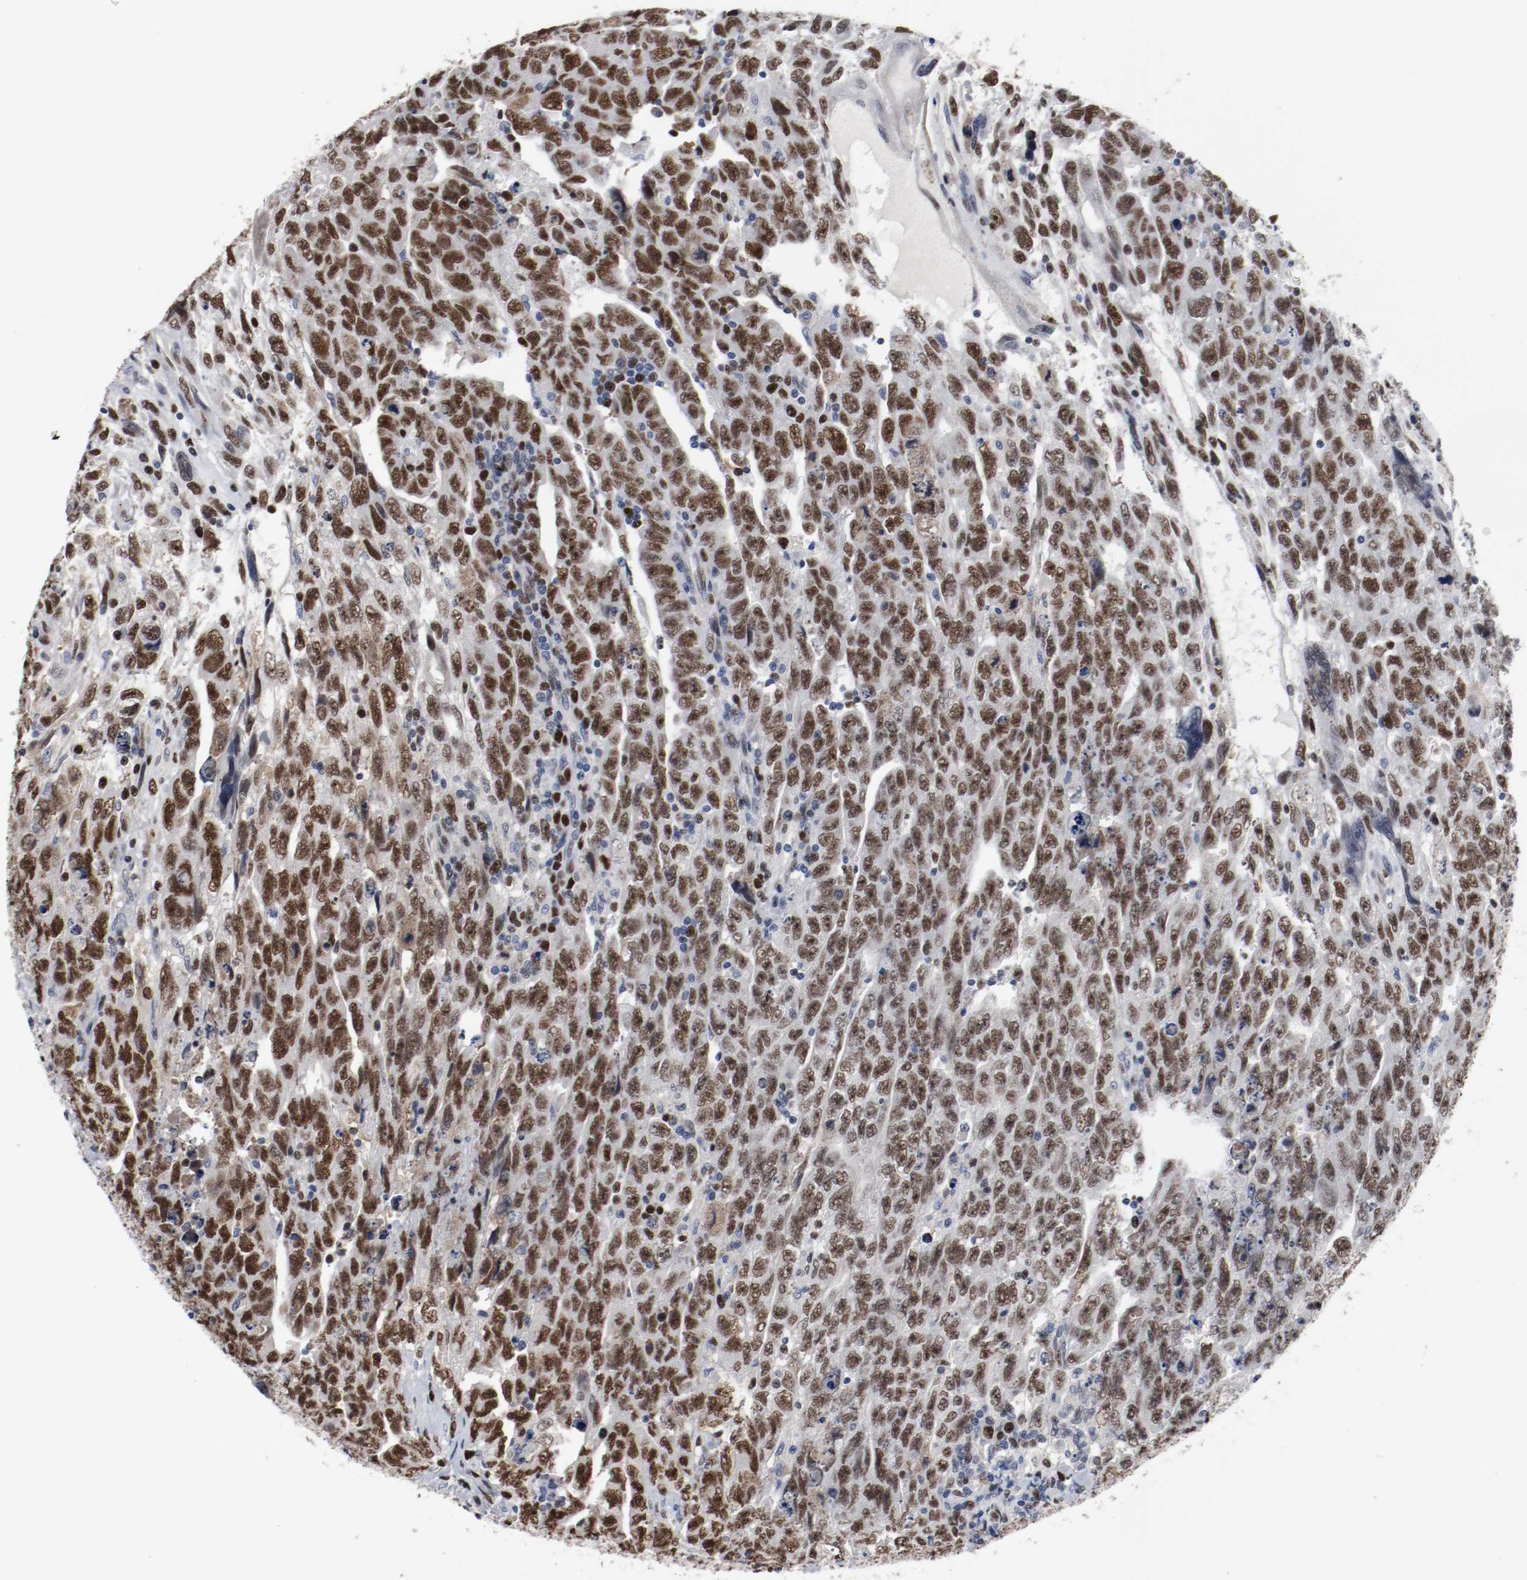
{"staining": {"intensity": "moderate", "quantity": ">75%", "location": "nuclear"}, "tissue": "testis cancer", "cell_type": "Tumor cells", "image_type": "cancer", "snomed": [{"axis": "morphology", "description": "Carcinoma, Embryonal, NOS"}, {"axis": "topography", "description": "Testis"}], "caption": "Immunohistochemical staining of testis cancer shows moderate nuclear protein expression in about >75% of tumor cells.", "gene": "MCM6", "patient": {"sex": "male", "age": 28}}